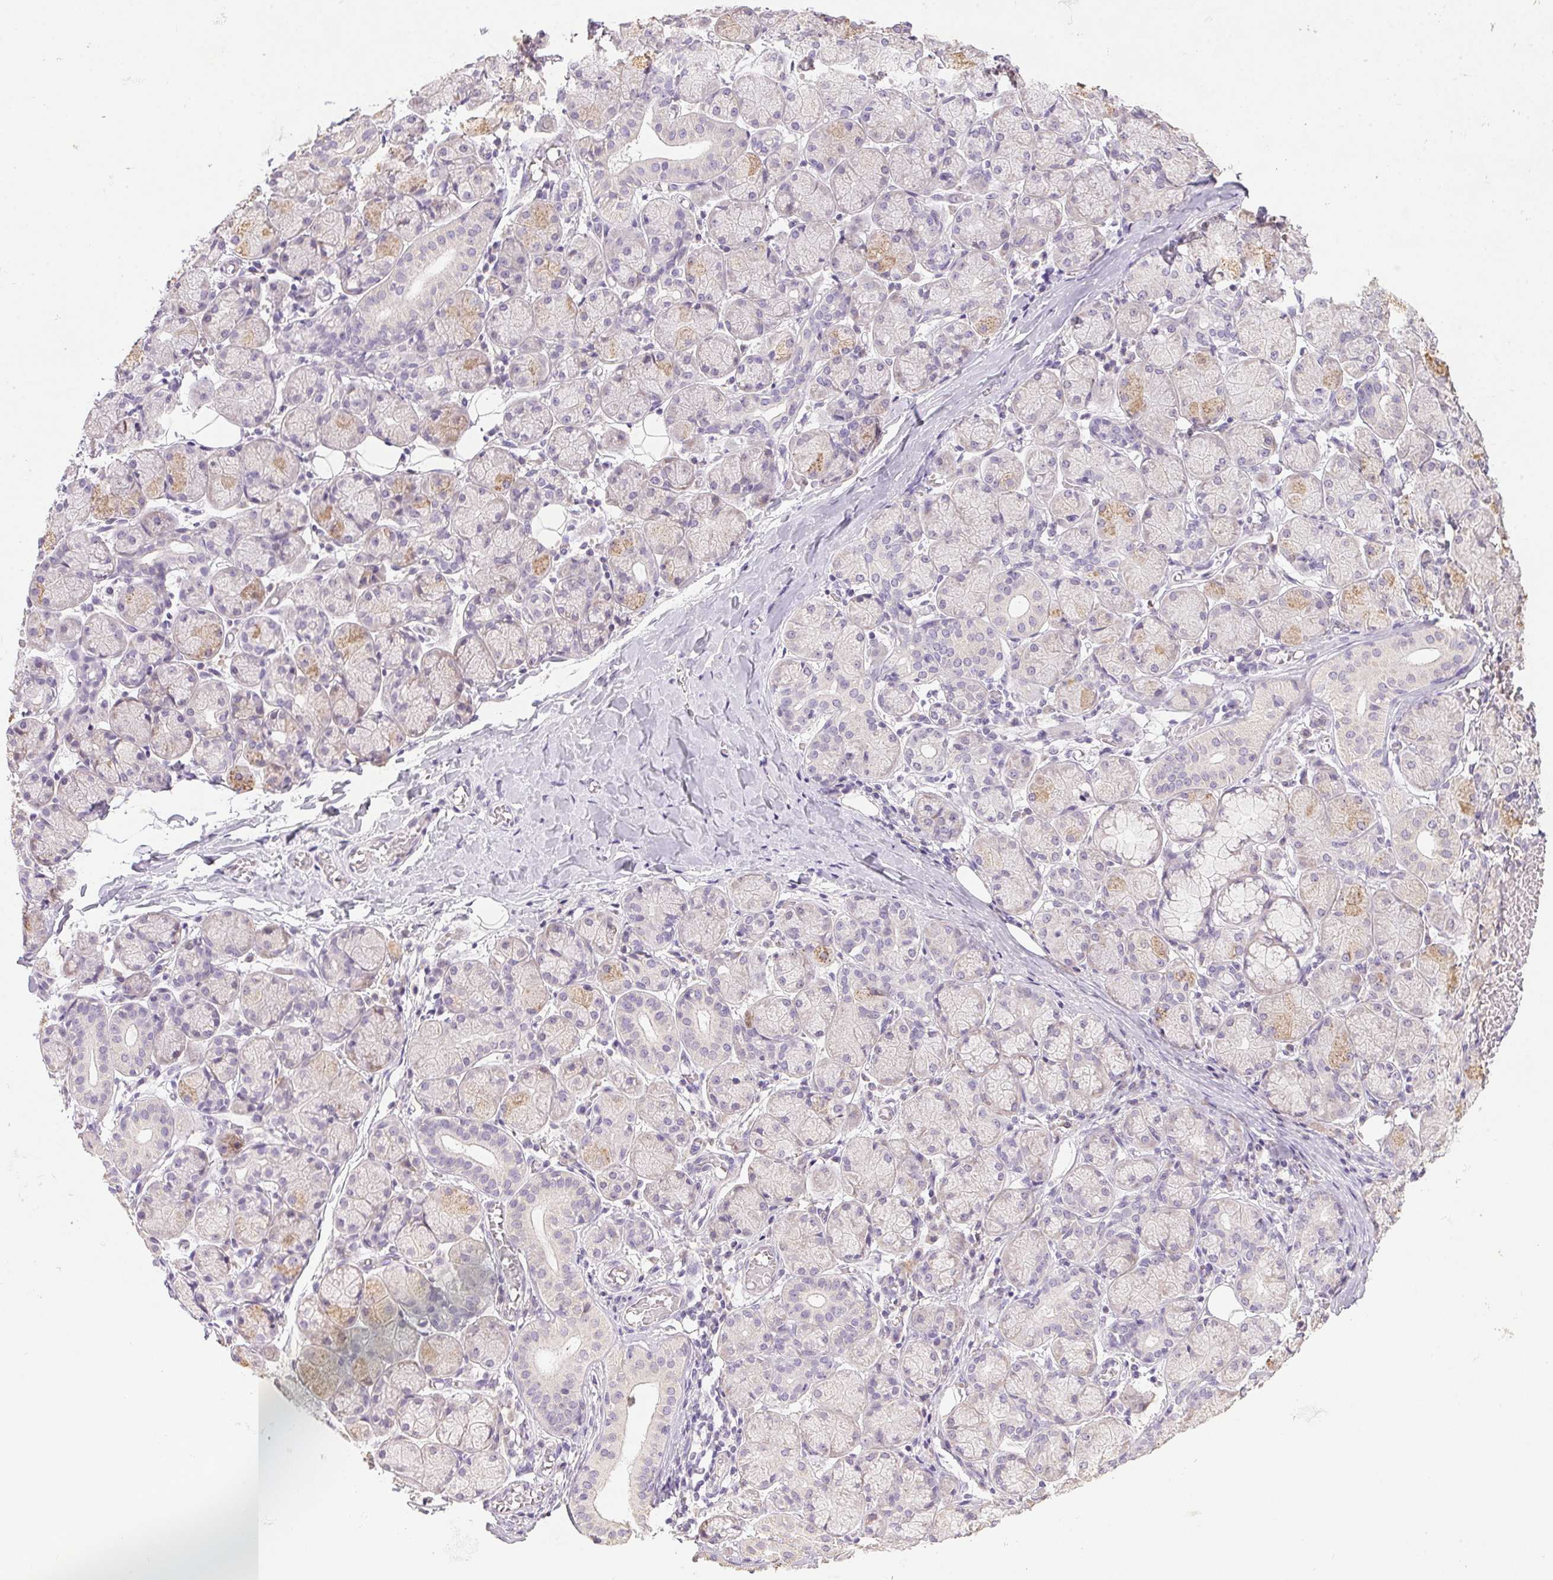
{"staining": {"intensity": "weak", "quantity": "<25%", "location": "cytoplasmic/membranous"}, "tissue": "salivary gland", "cell_type": "Glandular cells", "image_type": "normal", "snomed": [{"axis": "morphology", "description": "Normal tissue, NOS"}, {"axis": "topography", "description": "Salivary gland"}, {"axis": "topography", "description": "Peripheral nerve tissue"}], "caption": "The micrograph demonstrates no staining of glandular cells in unremarkable salivary gland.", "gene": "SPACA9", "patient": {"sex": "female", "age": 24}}